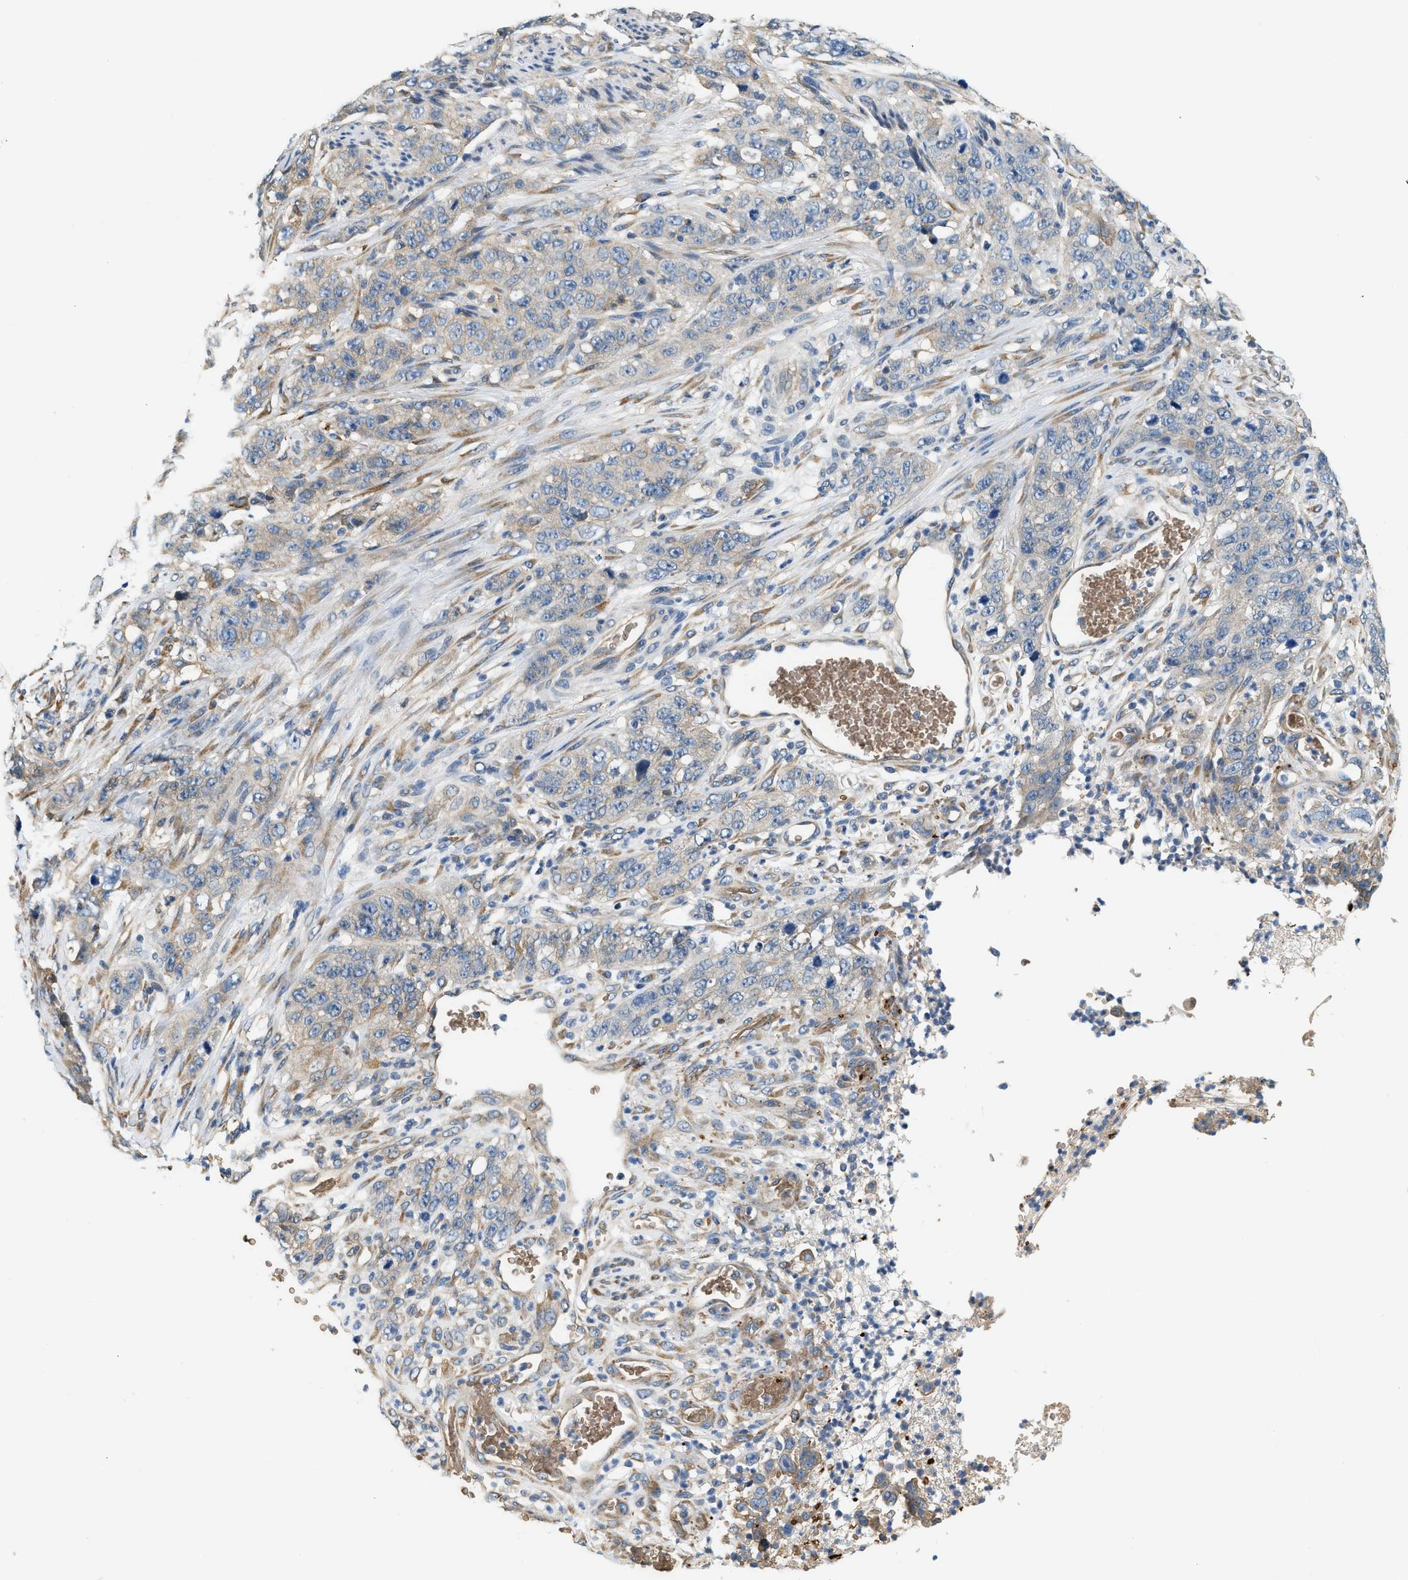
{"staining": {"intensity": "weak", "quantity": "25%-75%", "location": "cytoplasmic/membranous"}, "tissue": "stomach cancer", "cell_type": "Tumor cells", "image_type": "cancer", "snomed": [{"axis": "morphology", "description": "Adenocarcinoma, NOS"}, {"axis": "topography", "description": "Stomach"}], "caption": "DAB (3,3'-diaminobenzidine) immunohistochemical staining of stomach adenocarcinoma reveals weak cytoplasmic/membranous protein positivity in approximately 25%-75% of tumor cells. The staining was performed using DAB, with brown indicating positive protein expression. Nuclei are stained blue with hematoxylin.", "gene": "CYTH2", "patient": {"sex": "male", "age": 48}}